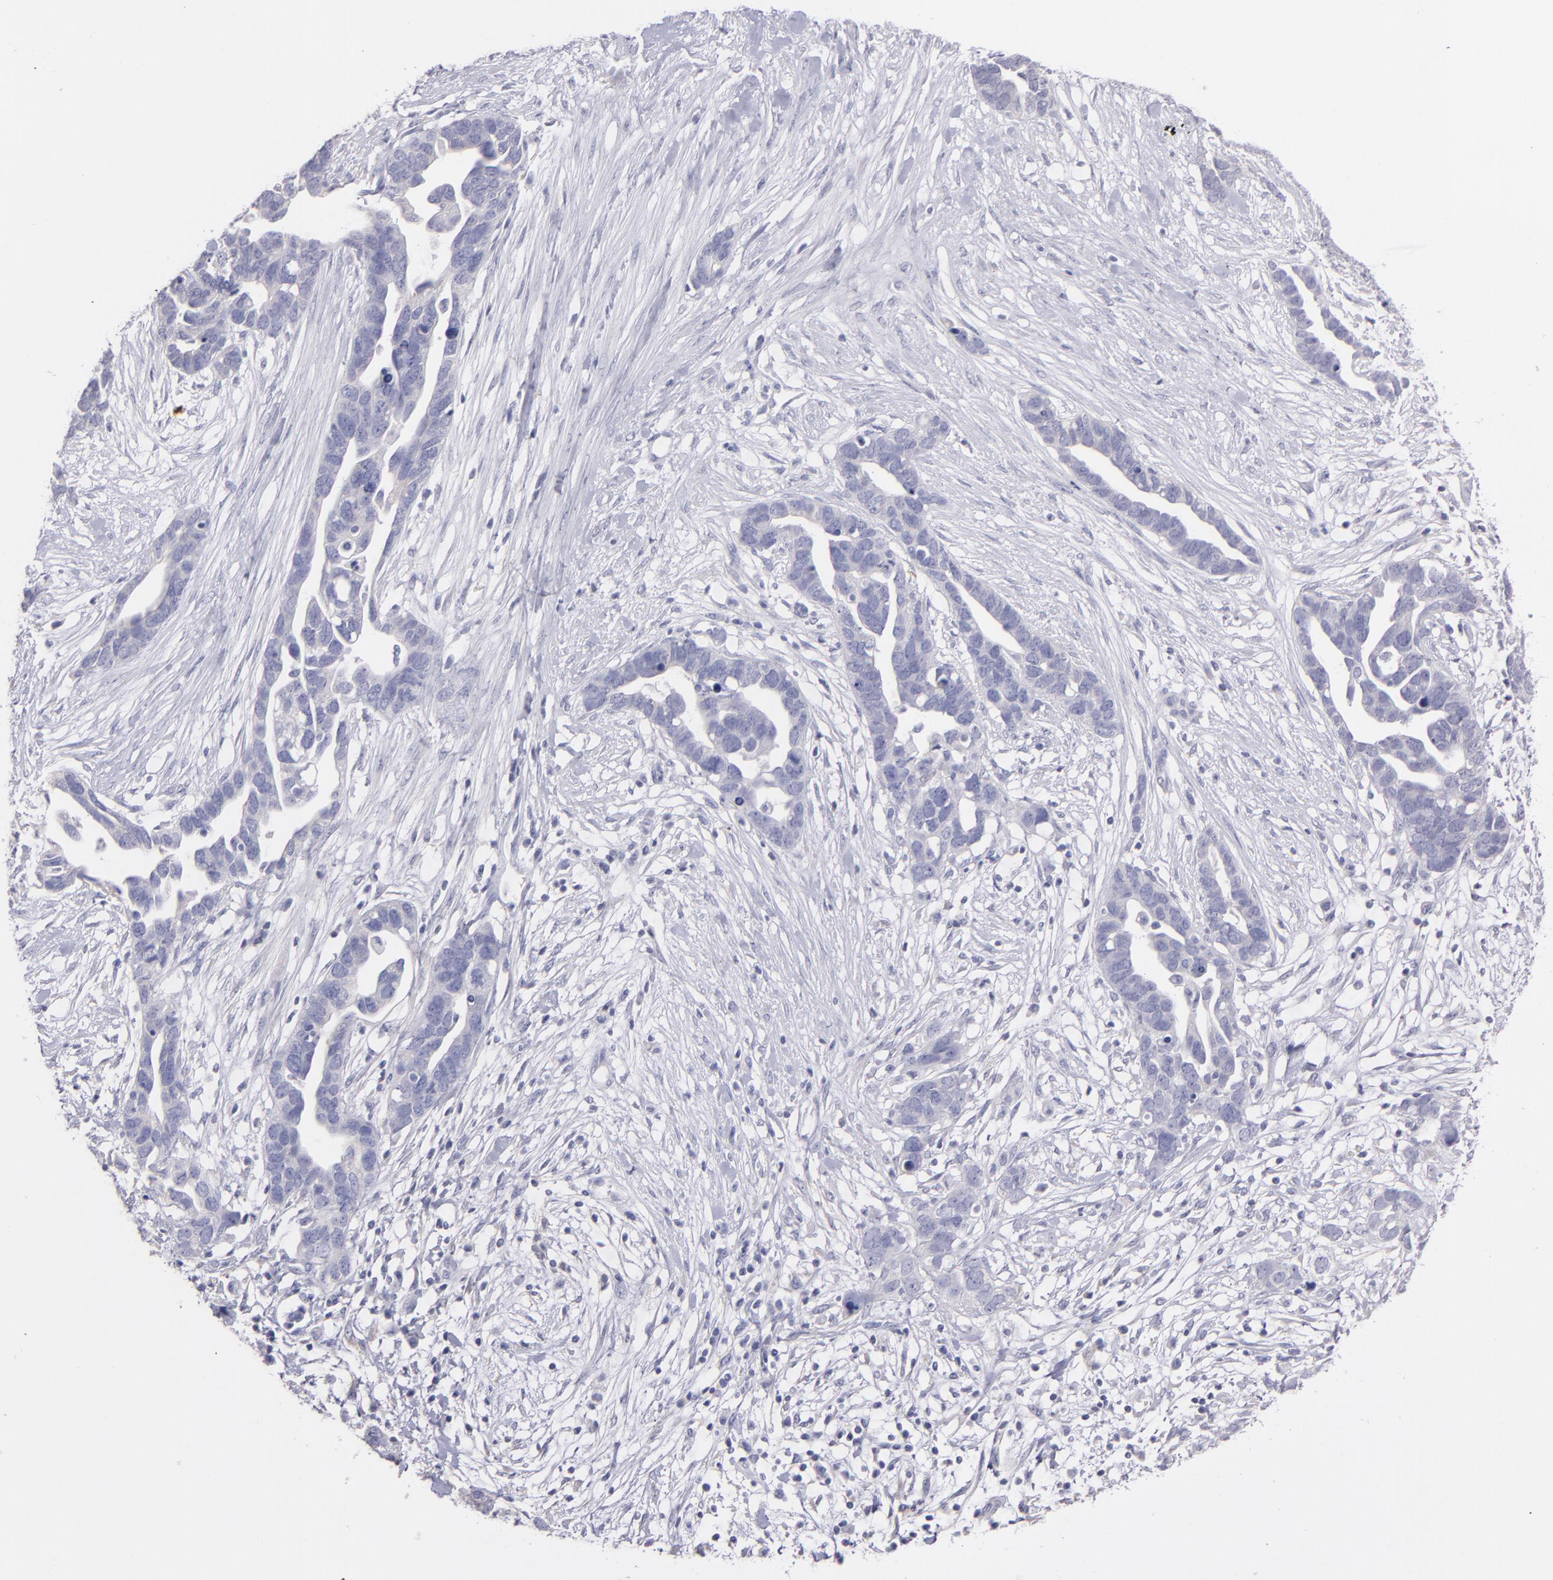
{"staining": {"intensity": "negative", "quantity": "none", "location": "none"}, "tissue": "ovarian cancer", "cell_type": "Tumor cells", "image_type": "cancer", "snomed": [{"axis": "morphology", "description": "Cystadenocarcinoma, serous, NOS"}, {"axis": "topography", "description": "Ovary"}], "caption": "Immunohistochemistry image of neoplastic tissue: human ovarian cancer (serous cystadenocarcinoma) stained with DAB (3,3'-diaminobenzidine) shows no significant protein expression in tumor cells.", "gene": "SNAP25", "patient": {"sex": "female", "age": 54}}